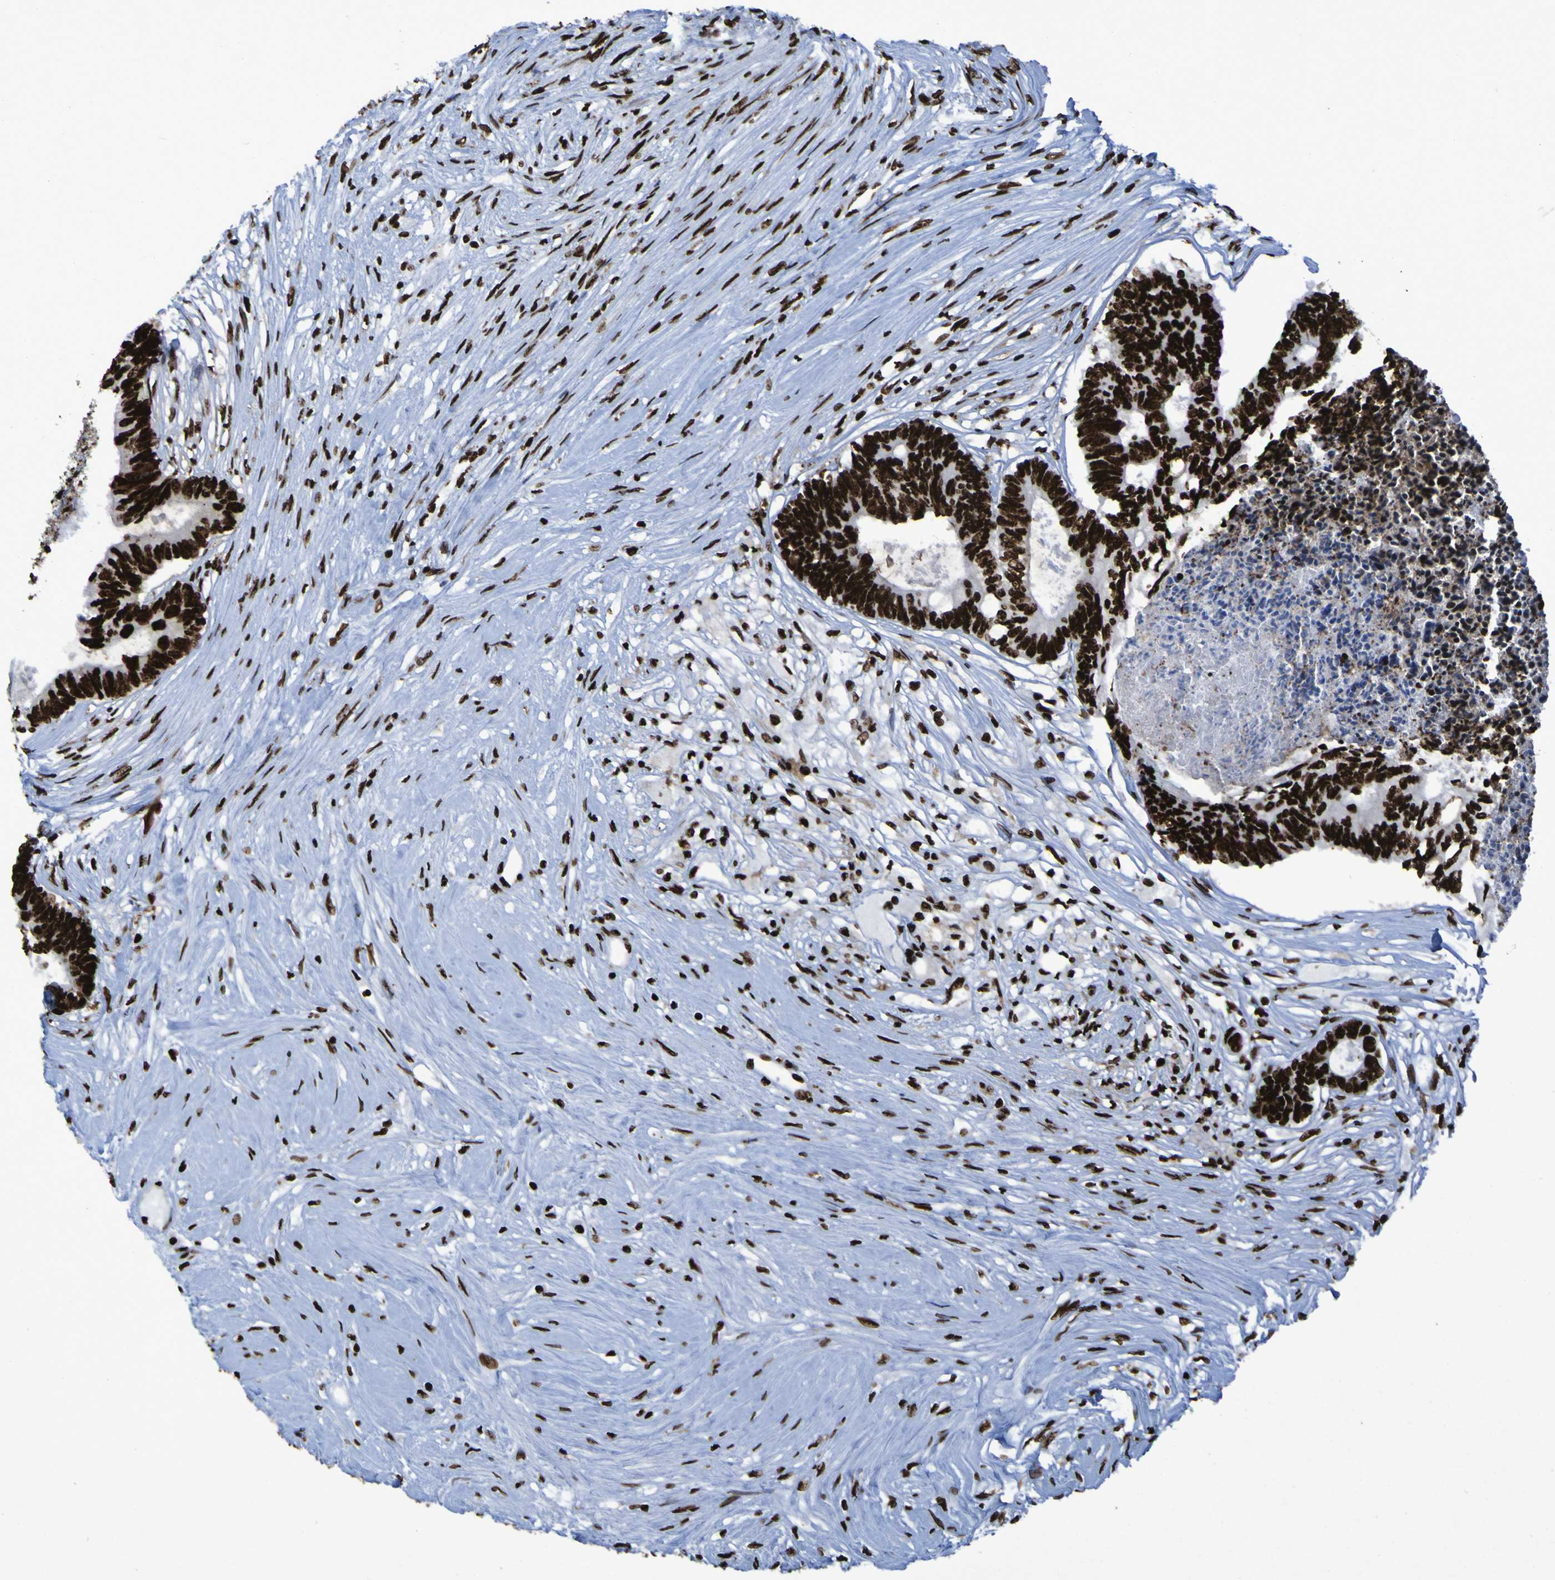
{"staining": {"intensity": "strong", "quantity": ">75%", "location": "nuclear"}, "tissue": "colorectal cancer", "cell_type": "Tumor cells", "image_type": "cancer", "snomed": [{"axis": "morphology", "description": "Adenocarcinoma, NOS"}, {"axis": "topography", "description": "Rectum"}], "caption": "Colorectal adenocarcinoma tissue shows strong nuclear expression in approximately >75% of tumor cells, visualized by immunohistochemistry.", "gene": "NPM1", "patient": {"sex": "male", "age": 63}}